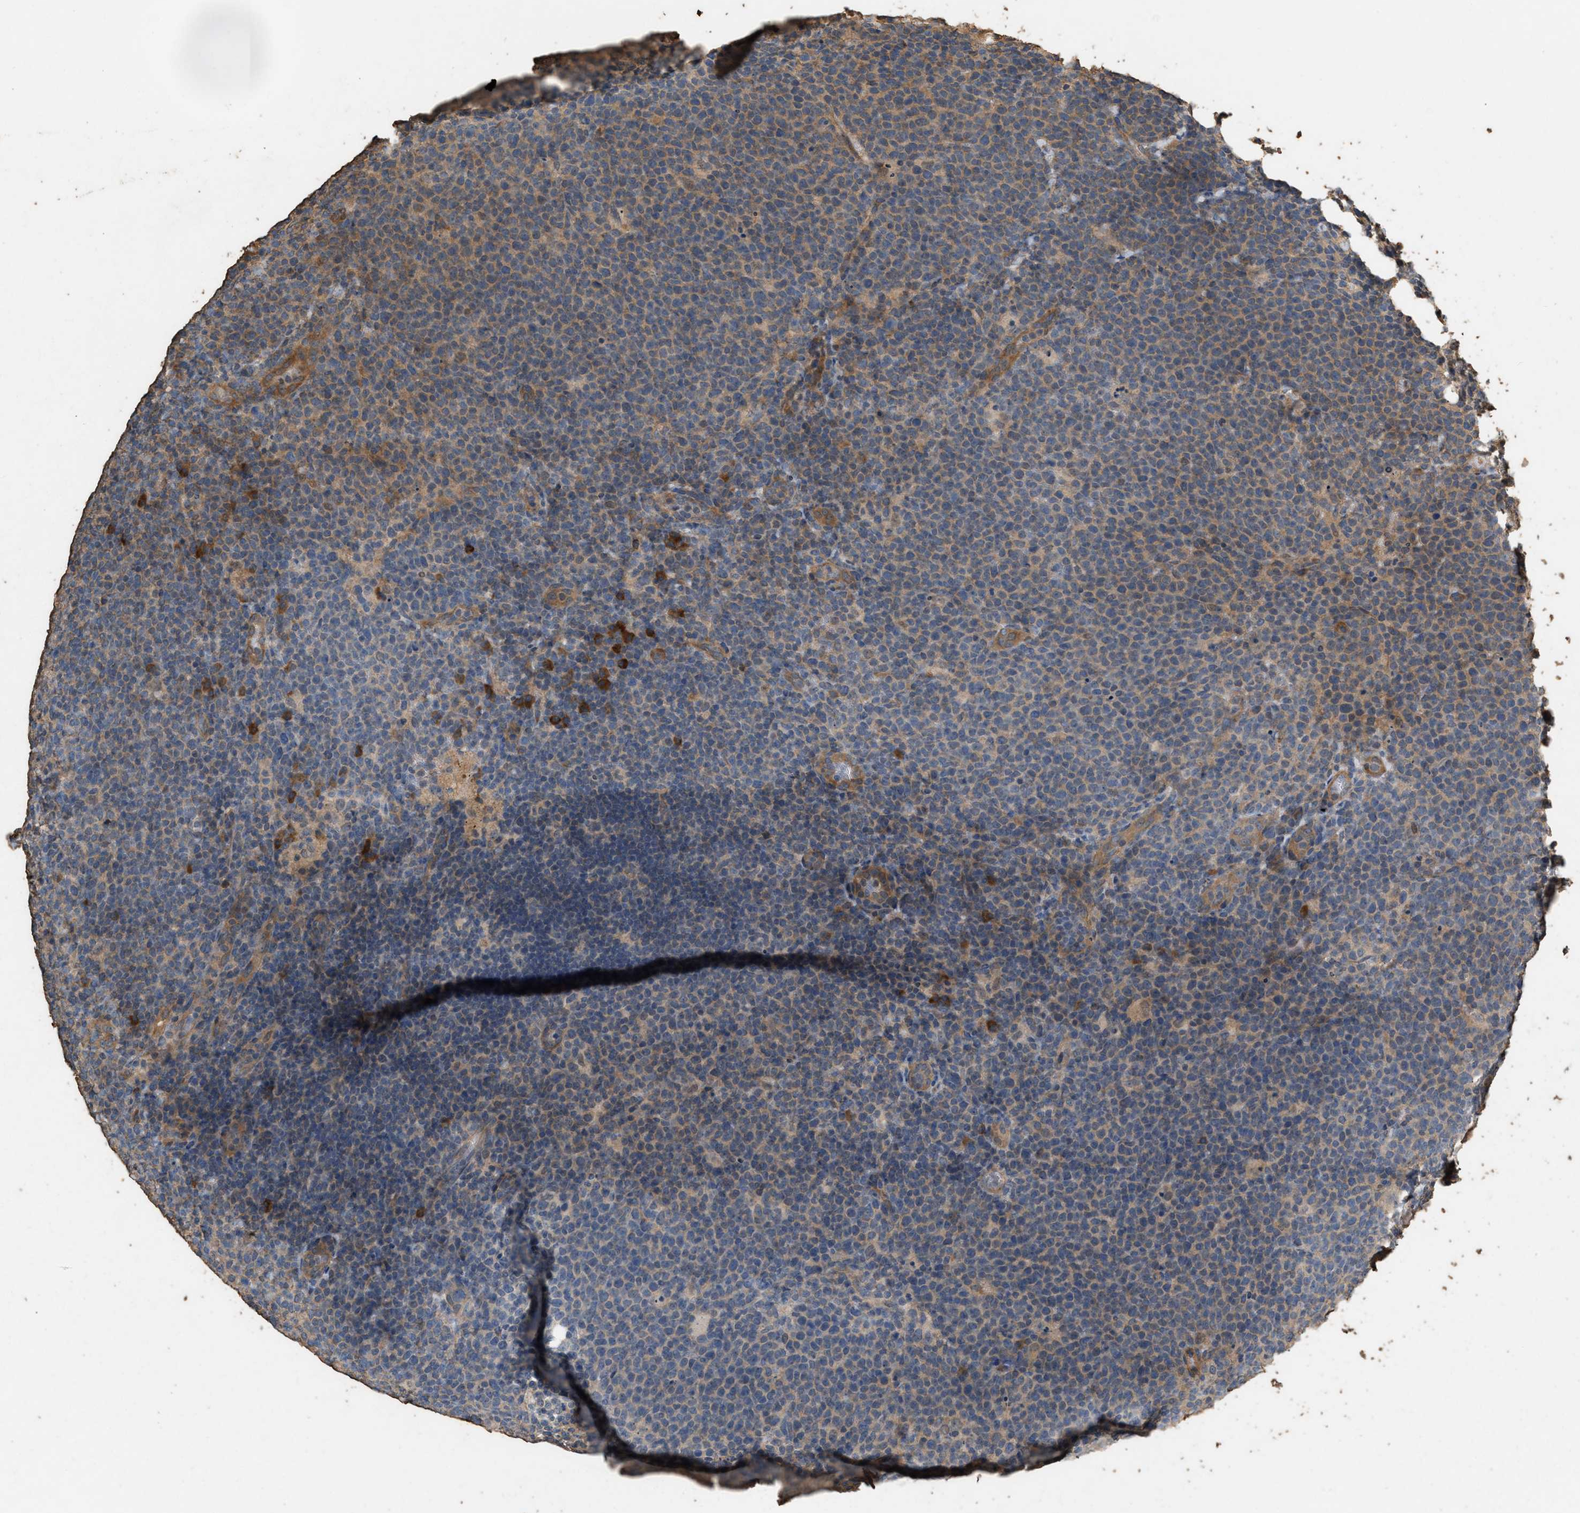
{"staining": {"intensity": "weak", "quantity": "25%-75%", "location": "cytoplasmic/membranous"}, "tissue": "lymphoma", "cell_type": "Tumor cells", "image_type": "cancer", "snomed": [{"axis": "morphology", "description": "Malignant lymphoma, non-Hodgkin's type, High grade"}, {"axis": "topography", "description": "Lymph node"}], "caption": "Immunohistochemistry (DAB) staining of human high-grade malignant lymphoma, non-Hodgkin's type demonstrates weak cytoplasmic/membranous protein expression in about 25%-75% of tumor cells.", "gene": "DCAF7", "patient": {"sex": "male", "age": 61}}